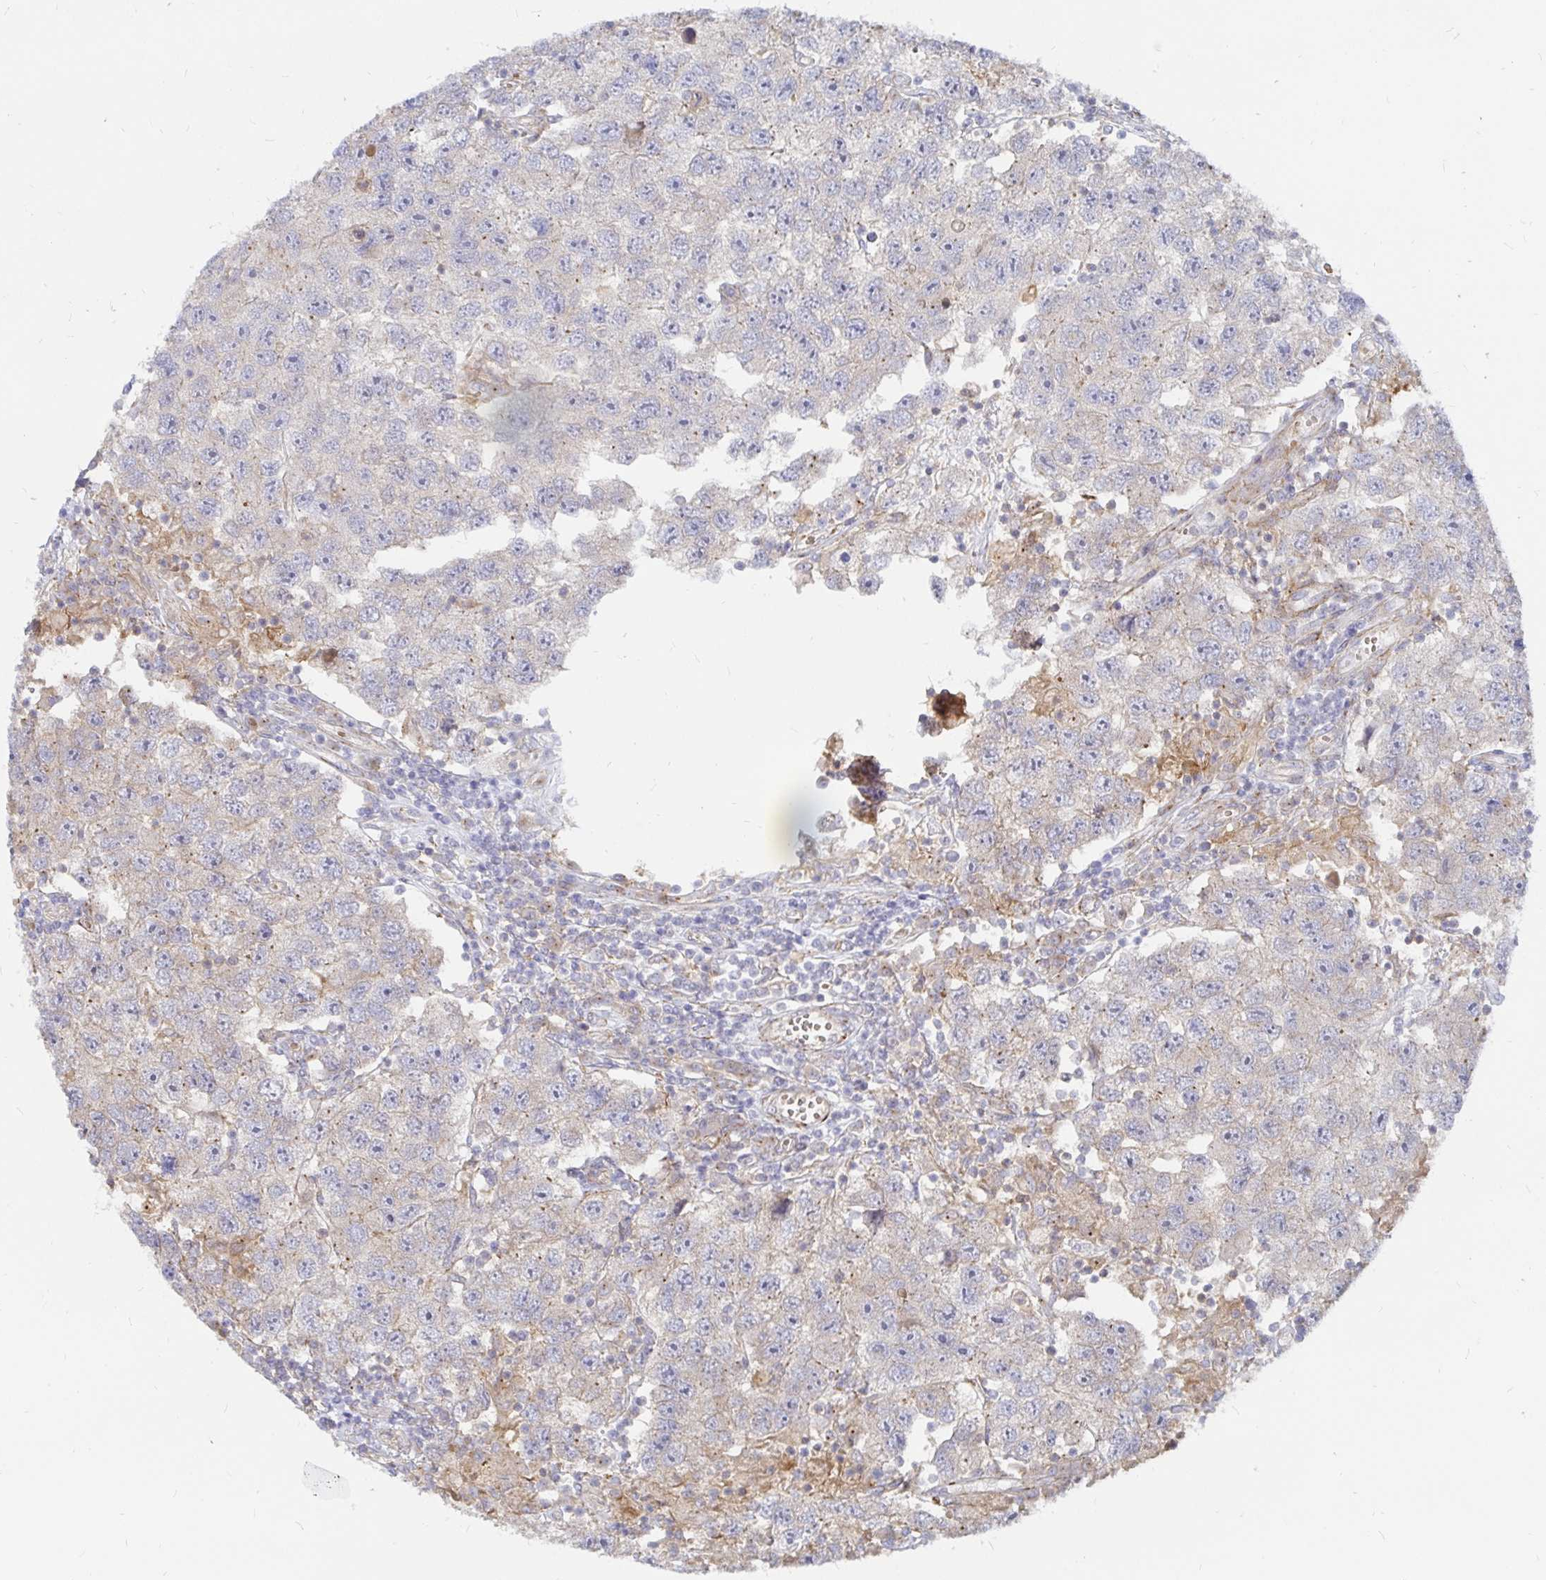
{"staining": {"intensity": "negative", "quantity": "none", "location": "none"}, "tissue": "testis cancer", "cell_type": "Tumor cells", "image_type": "cancer", "snomed": [{"axis": "morphology", "description": "Seminoma, NOS"}, {"axis": "topography", "description": "Testis"}], "caption": "High power microscopy image of an immunohistochemistry (IHC) photomicrograph of testis cancer, revealing no significant positivity in tumor cells.", "gene": "KCTD19", "patient": {"sex": "male", "age": 26}}